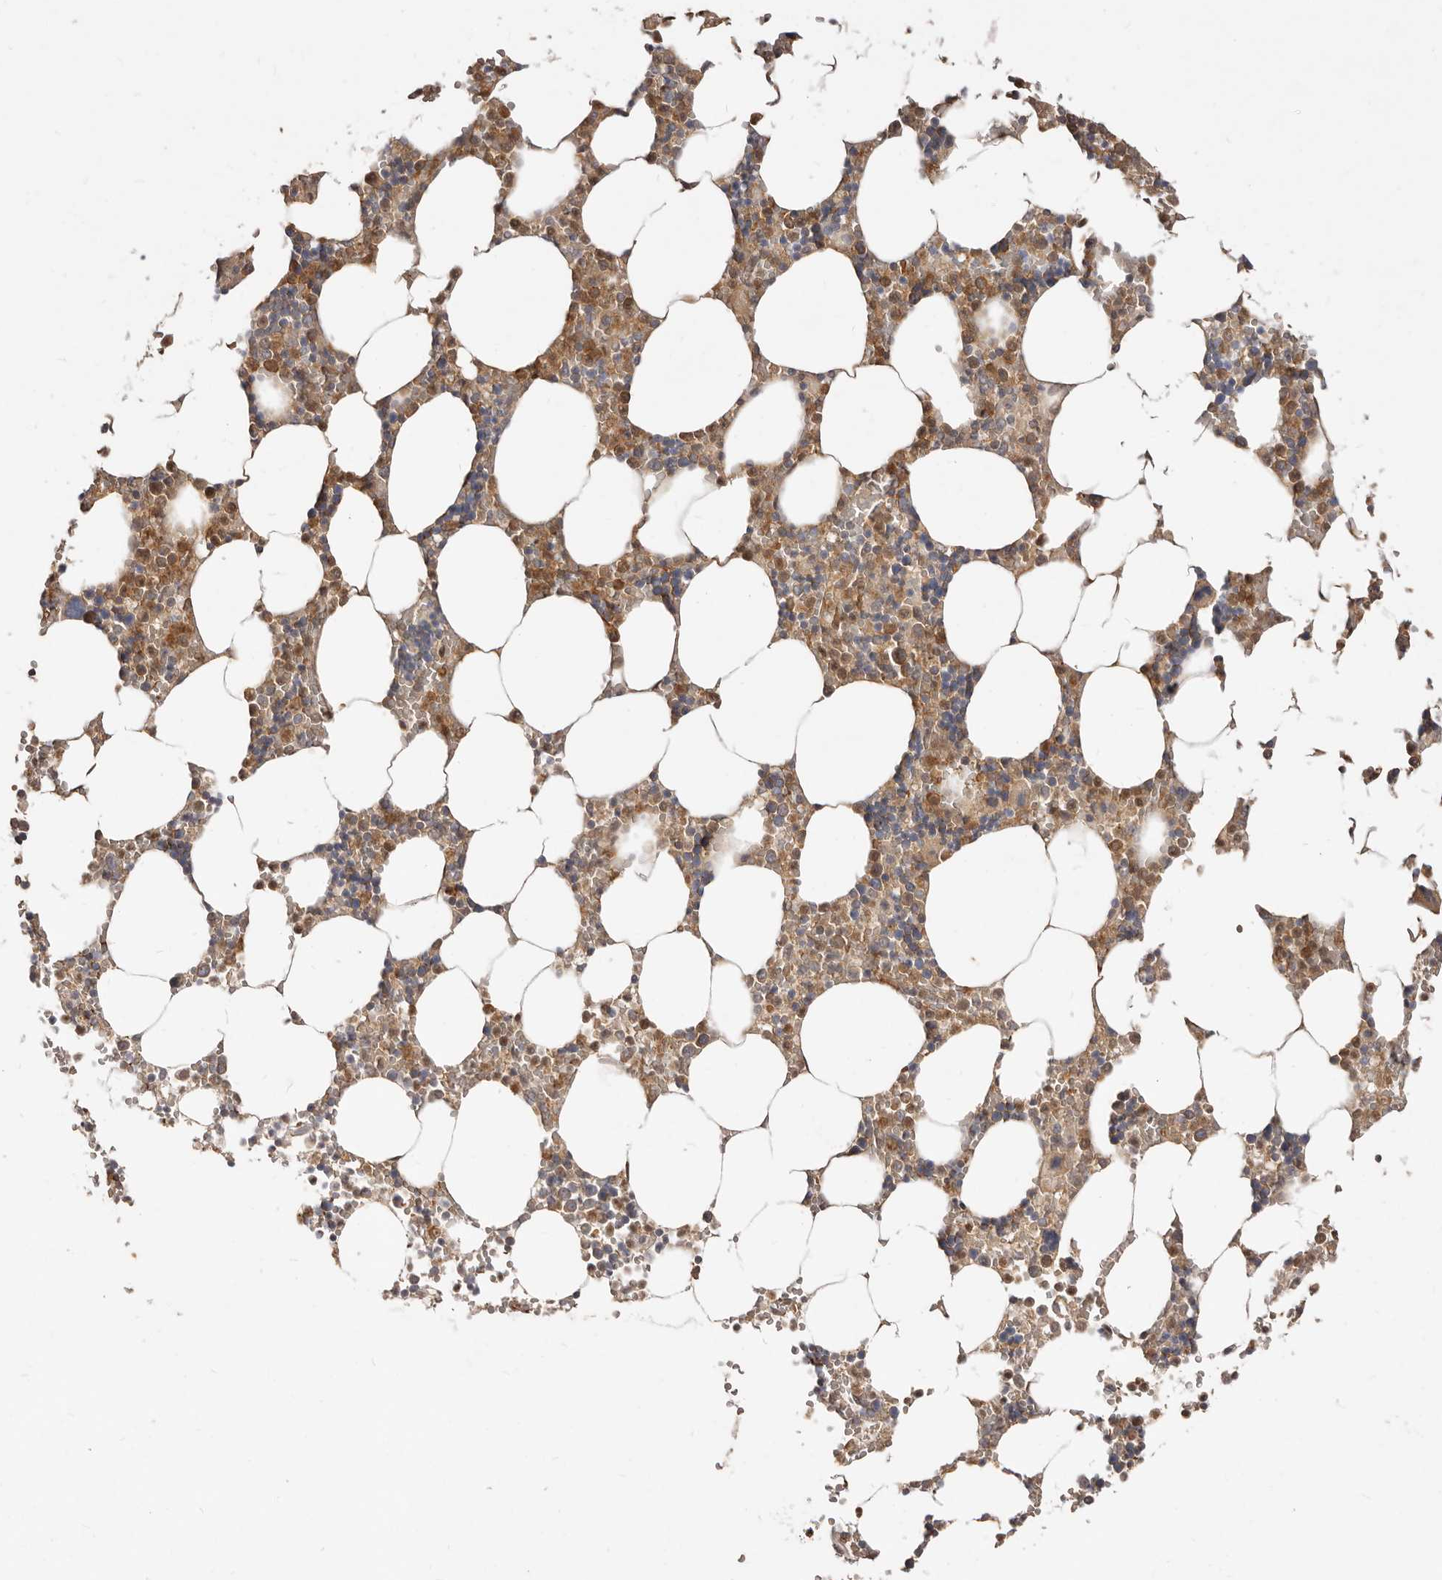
{"staining": {"intensity": "moderate", "quantity": ">75%", "location": "cytoplasmic/membranous"}, "tissue": "bone marrow", "cell_type": "Hematopoietic cells", "image_type": "normal", "snomed": [{"axis": "morphology", "description": "Normal tissue, NOS"}, {"axis": "topography", "description": "Bone marrow"}], "caption": "Immunohistochemical staining of unremarkable bone marrow shows >75% levels of moderate cytoplasmic/membranous protein positivity in about >75% of hematopoietic cells. The staining was performed using DAB (3,3'-diaminobenzidine) to visualize the protein expression in brown, while the nuclei were stained in blue with hematoxylin (Magnification: 20x).", "gene": "TC2N", "patient": {"sex": "male", "age": 70}}